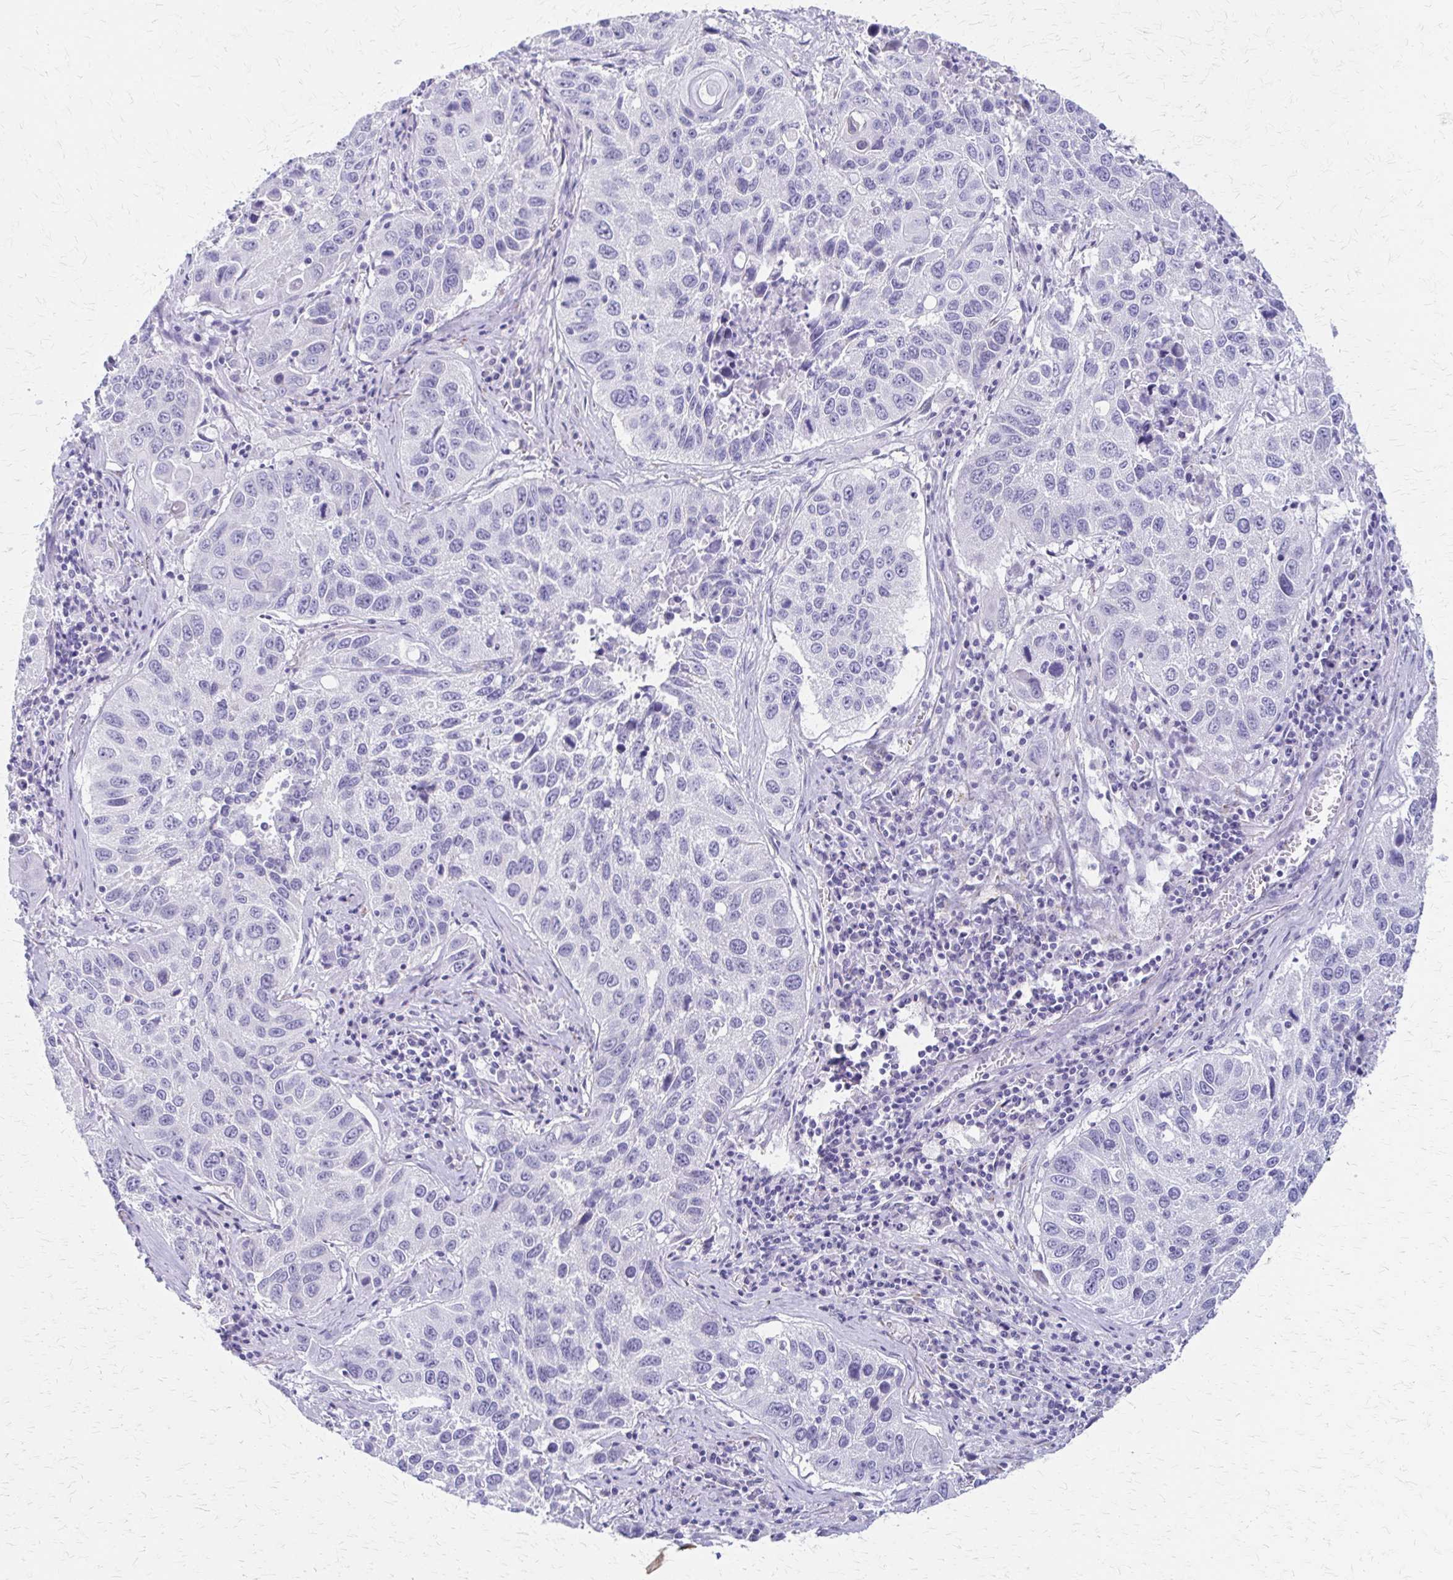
{"staining": {"intensity": "negative", "quantity": "none", "location": "none"}, "tissue": "lung cancer", "cell_type": "Tumor cells", "image_type": "cancer", "snomed": [{"axis": "morphology", "description": "Squamous cell carcinoma, NOS"}, {"axis": "topography", "description": "Lung"}], "caption": "The image shows no staining of tumor cells in lung cancer.", "gene": "ZSCAN5B", "patient": {"sex": "female", "age": 61}}